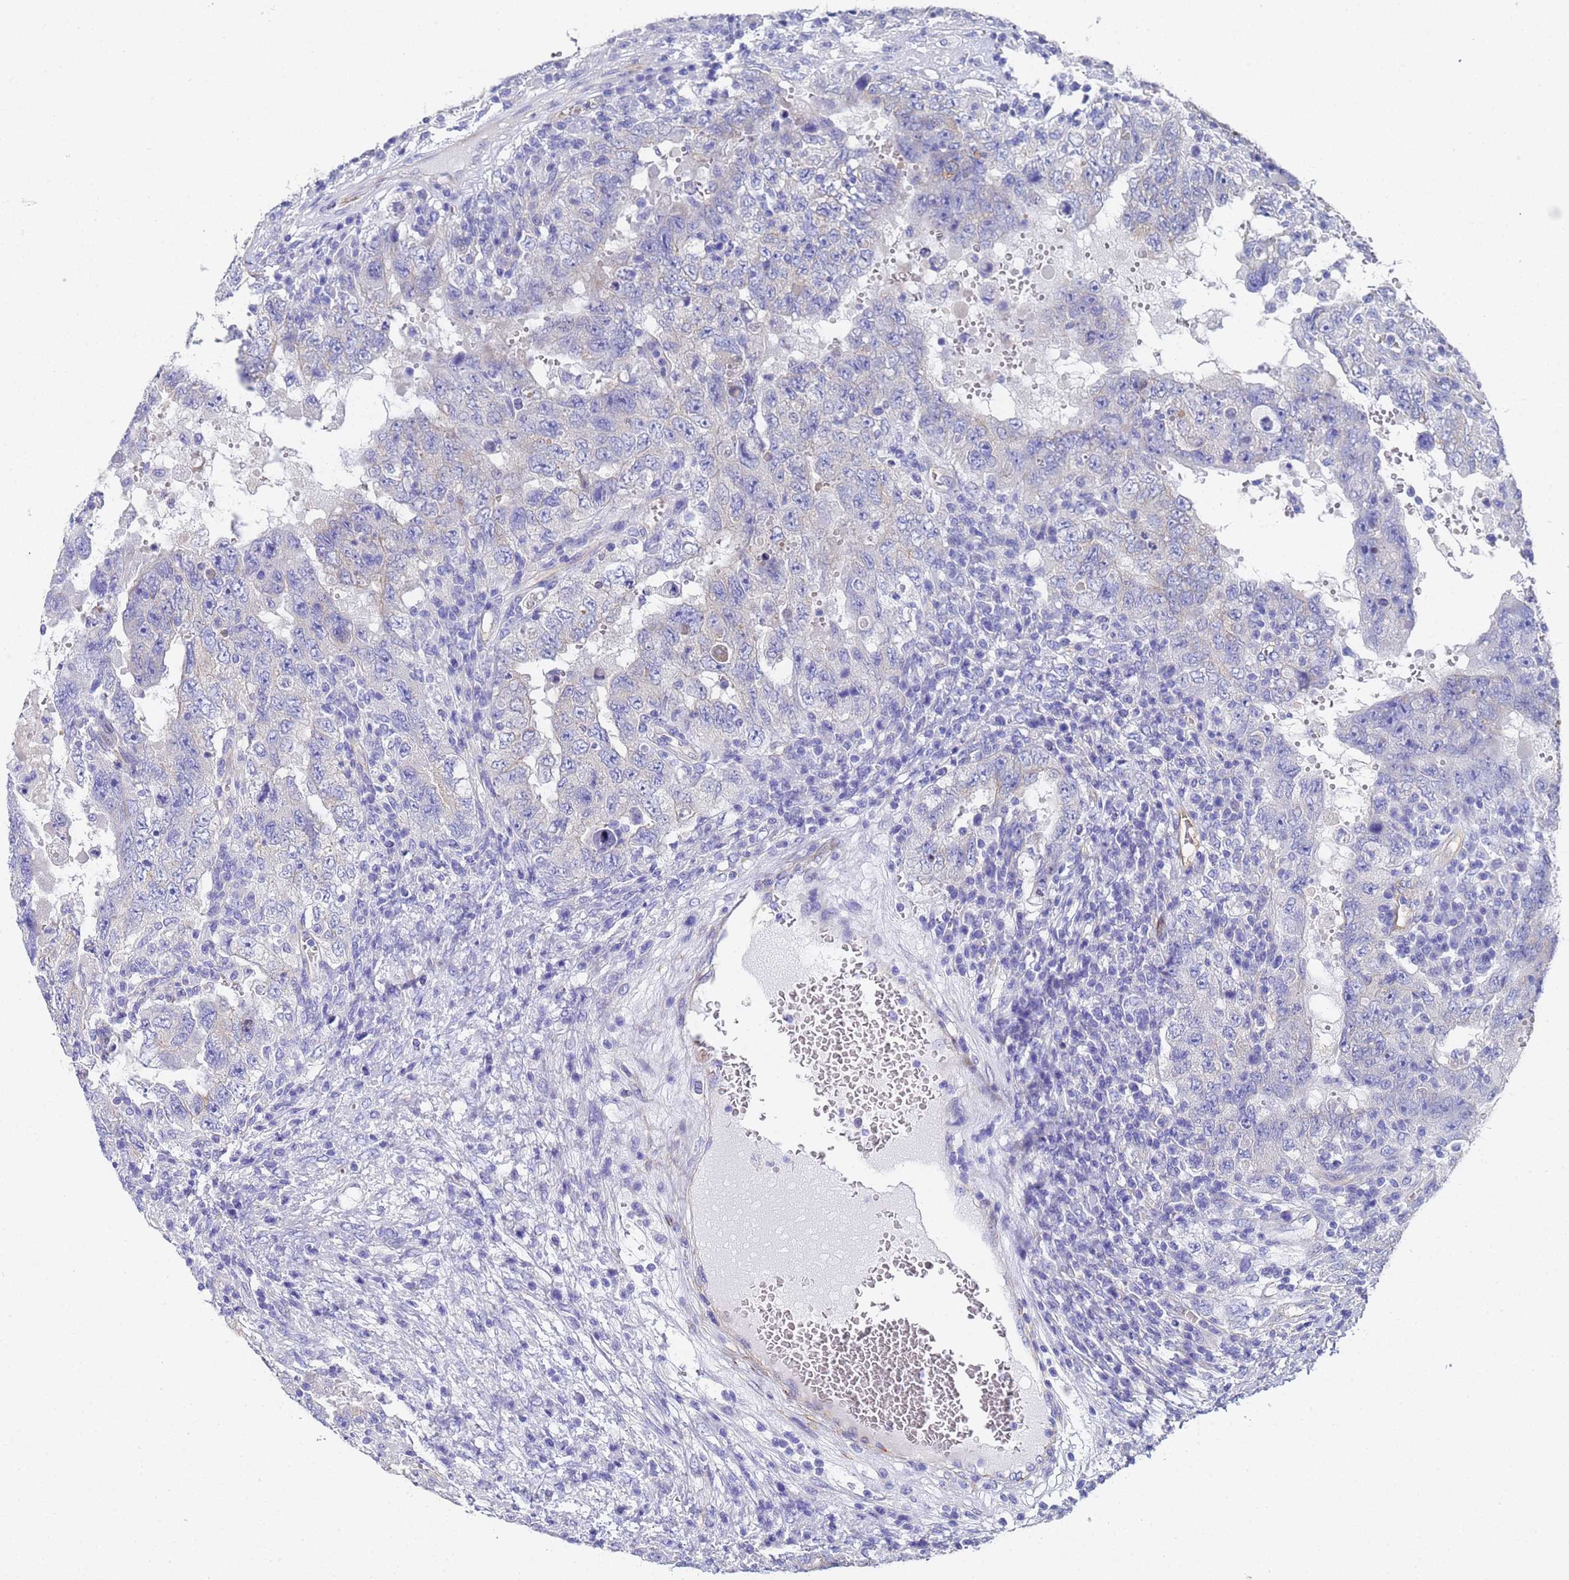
{"staining": {"intensity": "negative", "quantity": "none", "location": "none"}, "tissue": "testis cancer", "cell_type": "Tumor cells", "image_type": "cancer", "snomed": [{"axis": "morphology", "description": "Carcinoma, Embryonal, NOS"}, {"axis": "topography", "description": "Testis"}], "caption": "IHC of testis cancer demonstrates no staining in tumor cells.", "gene": "TUBB1", "patient": {"sex": "male", "age": 26}}